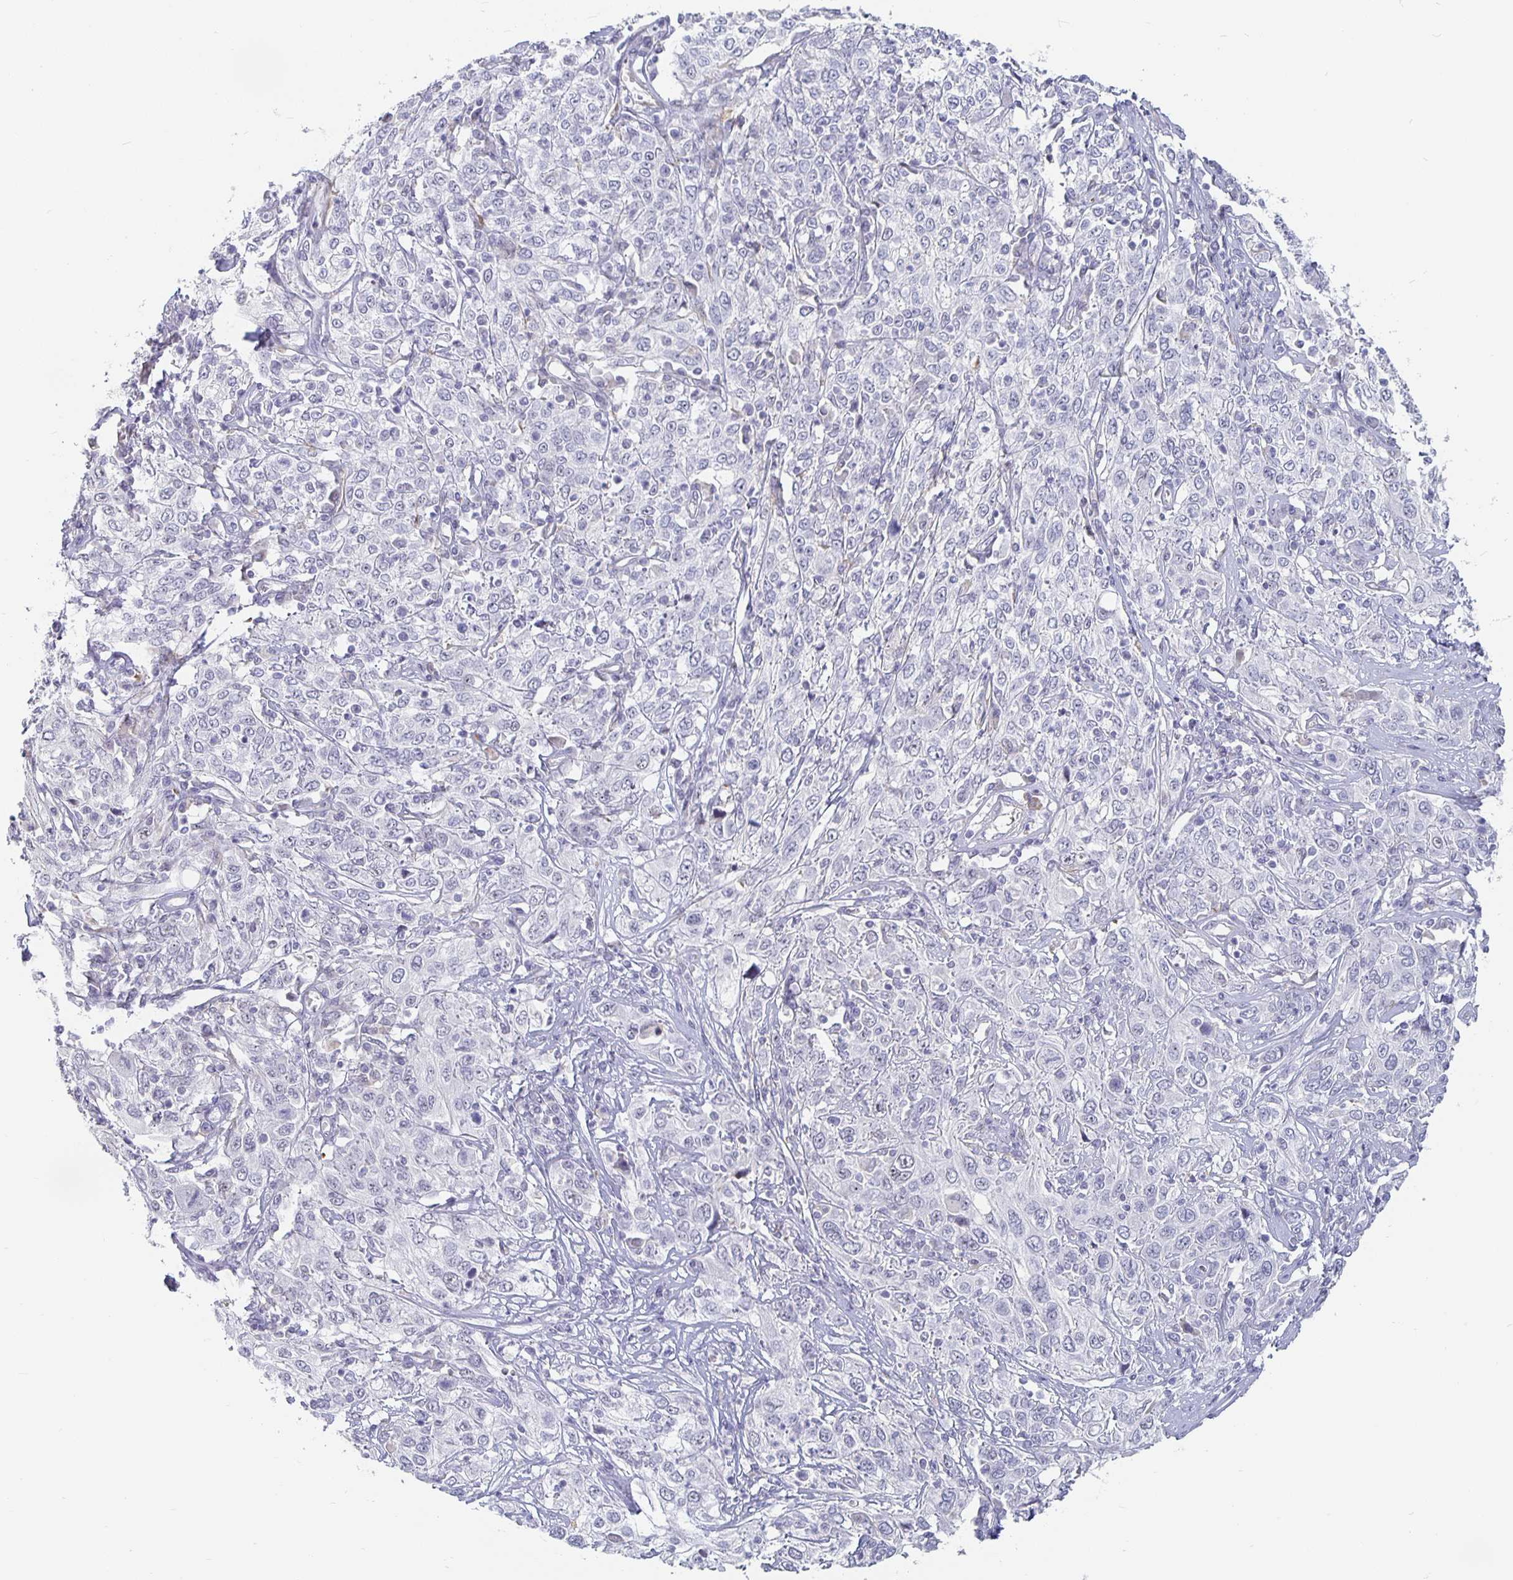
{"staining": {"intensity": "negative", "quantity": "none", "location": "none"}, "tissue": "cervical cancer", "cell_type": "Tumor cells", "image_type": "cancer", "snomed": [{"axis": "morphology", "description": "Squamous cell carcinoma, NOS"}, {"axis": "topography", "description": "Cervix"}], "caption": "Tumor cells are negative for brown protein staining in cervical cancer.", "gene": "S100G", "patient": {"sex": "female", "age": 46}}